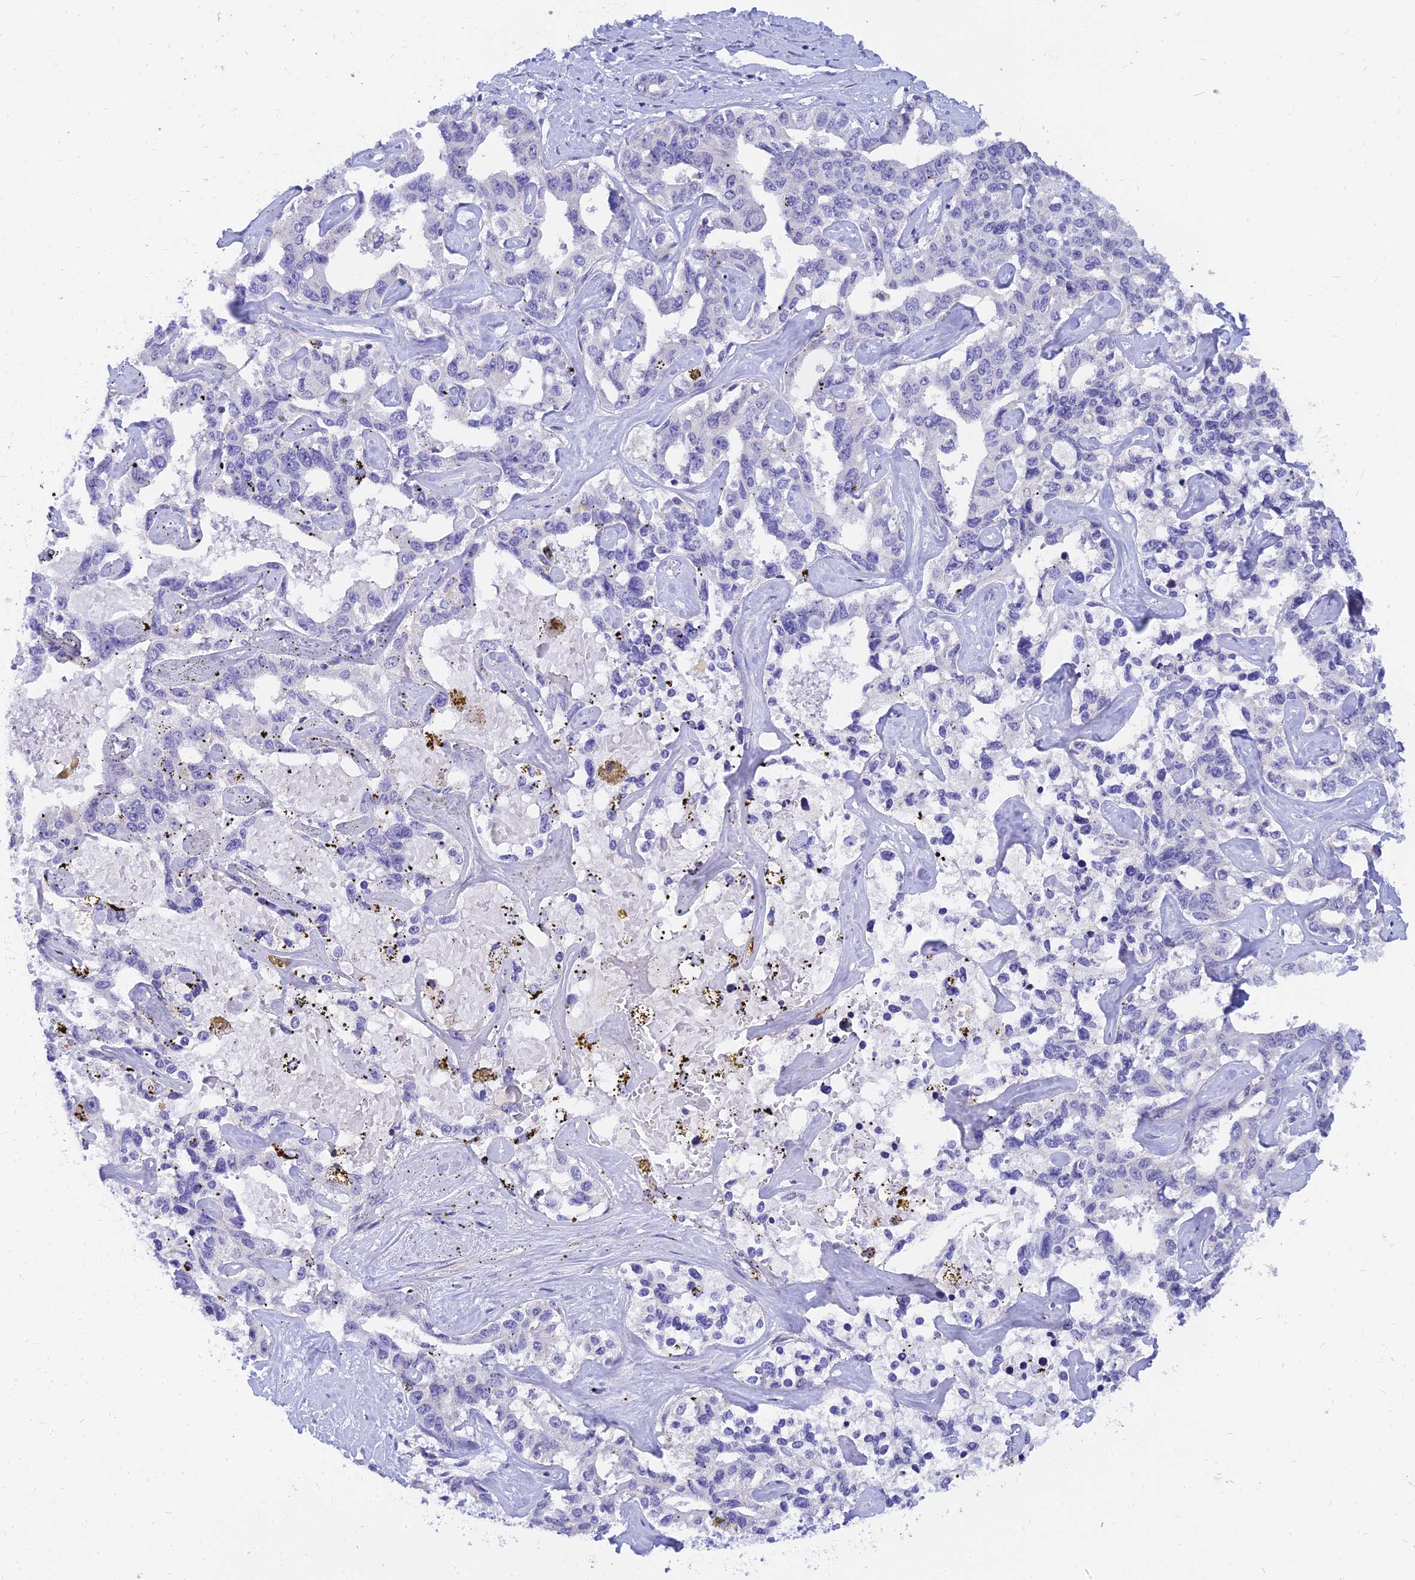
{"staining": {"intensity": "negative", "quantity": "none", "location": "none"}, "tissue": "liver cancer", "cell_type": "Tumor cells", "image_type": "cancer", "snomed": [{"axis": "morphology", "description": "Cholangiocarcinoma"}, {"axis": "topography", "description": "Liver"}], "caption": "Photomicrograph shows no significant protein positivity in tumor cells of liver cancer (cholangiocarcinoma). Brightfield microscopy of immunohistochemistry (IHC) stained with DAB (brown) and hematoxylin (blue), captured at high magnification.", "gene": "TMEM161B", "patient": {"sex": "male", "age": 59}}